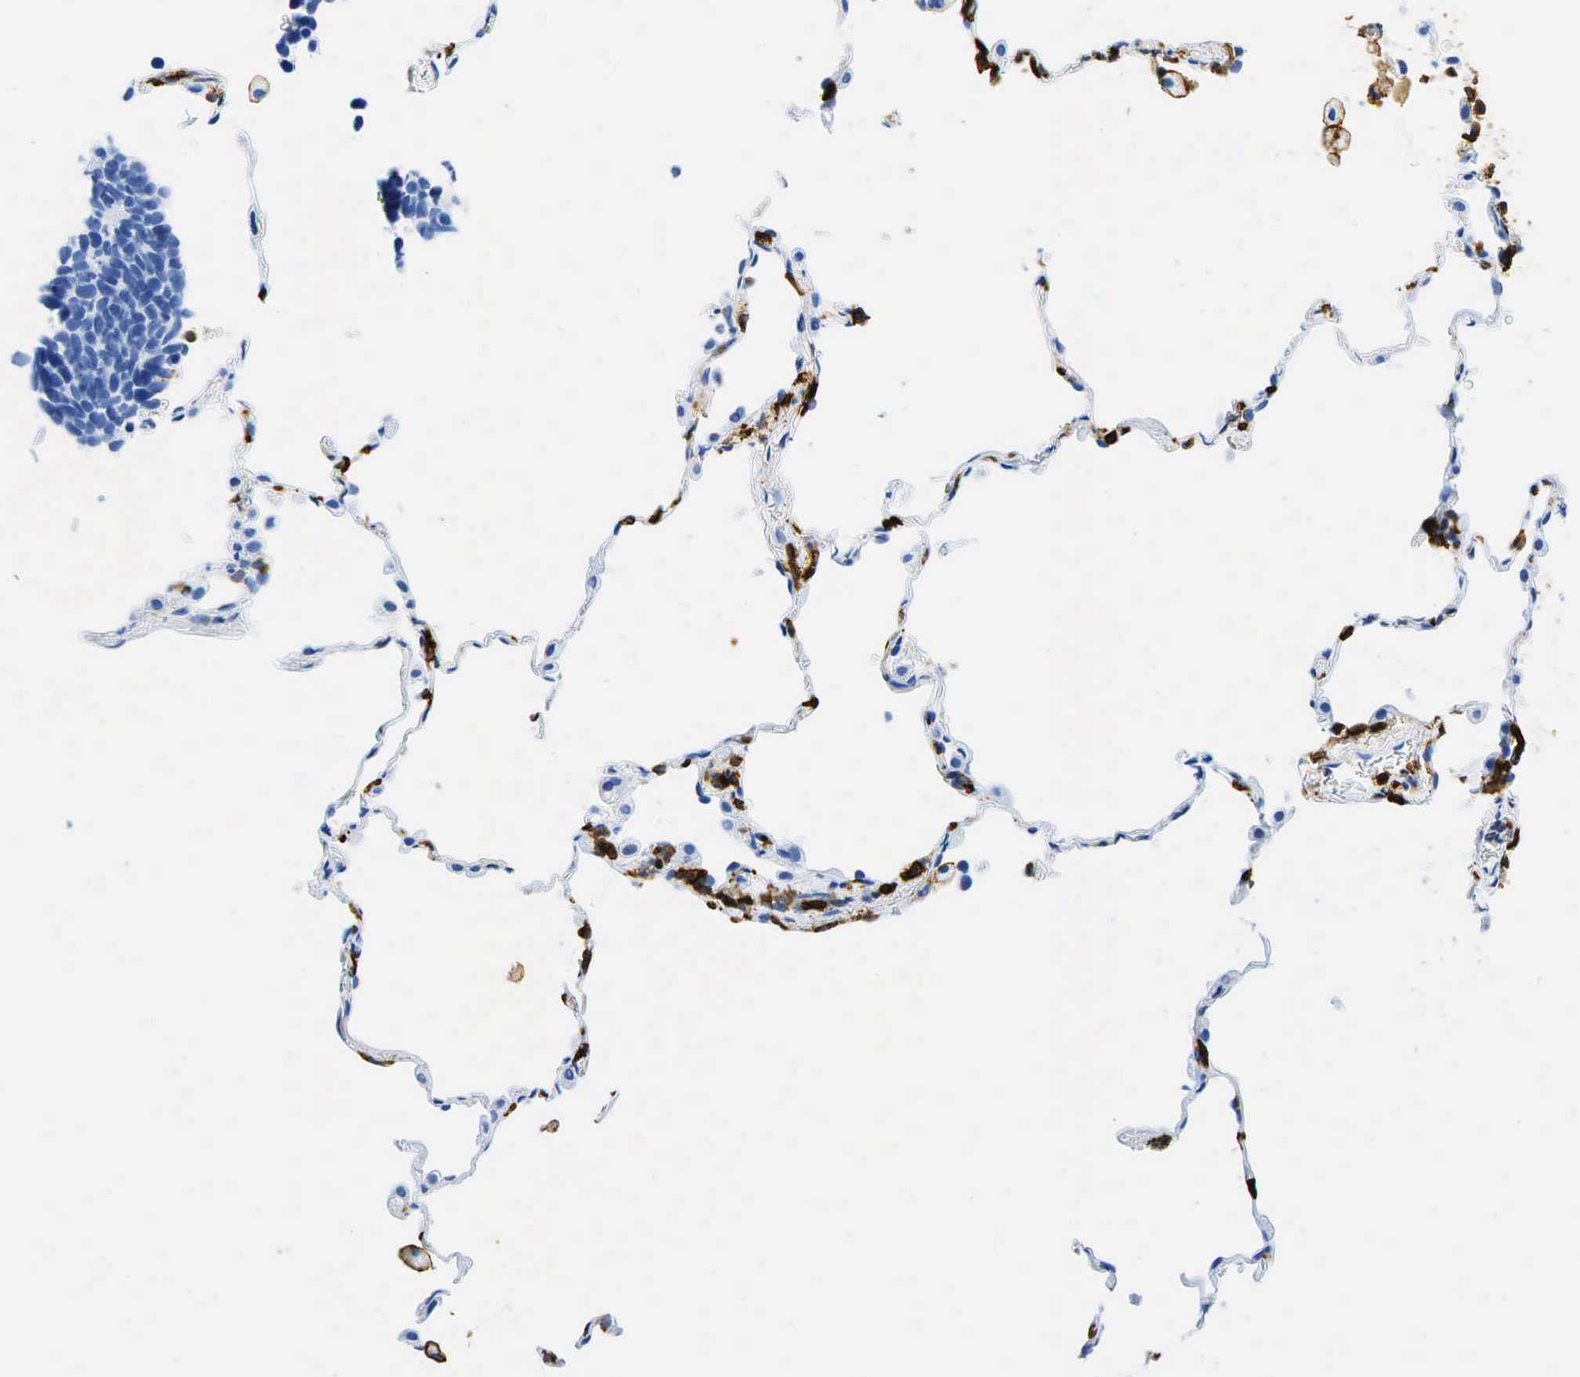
{"staining": {"intensity": "negative", "quantity": "none", "location": "none"}, "tissue": "lung cancer", "cell_type": "Tumor cells", "image_type": "cancer", "snomed": [{"axis": "morphology", "description": "Neoplasm, malignant, NOS"}, {"axis": "topography", "description": "Lung"}], "caption": "This is an immunohistochemistry micrograph of human lung neoplasm (malignant). There is no staining in tumor cells.", "gene": "PTPRC", "patient": {"sex": "female", "age": 75}}